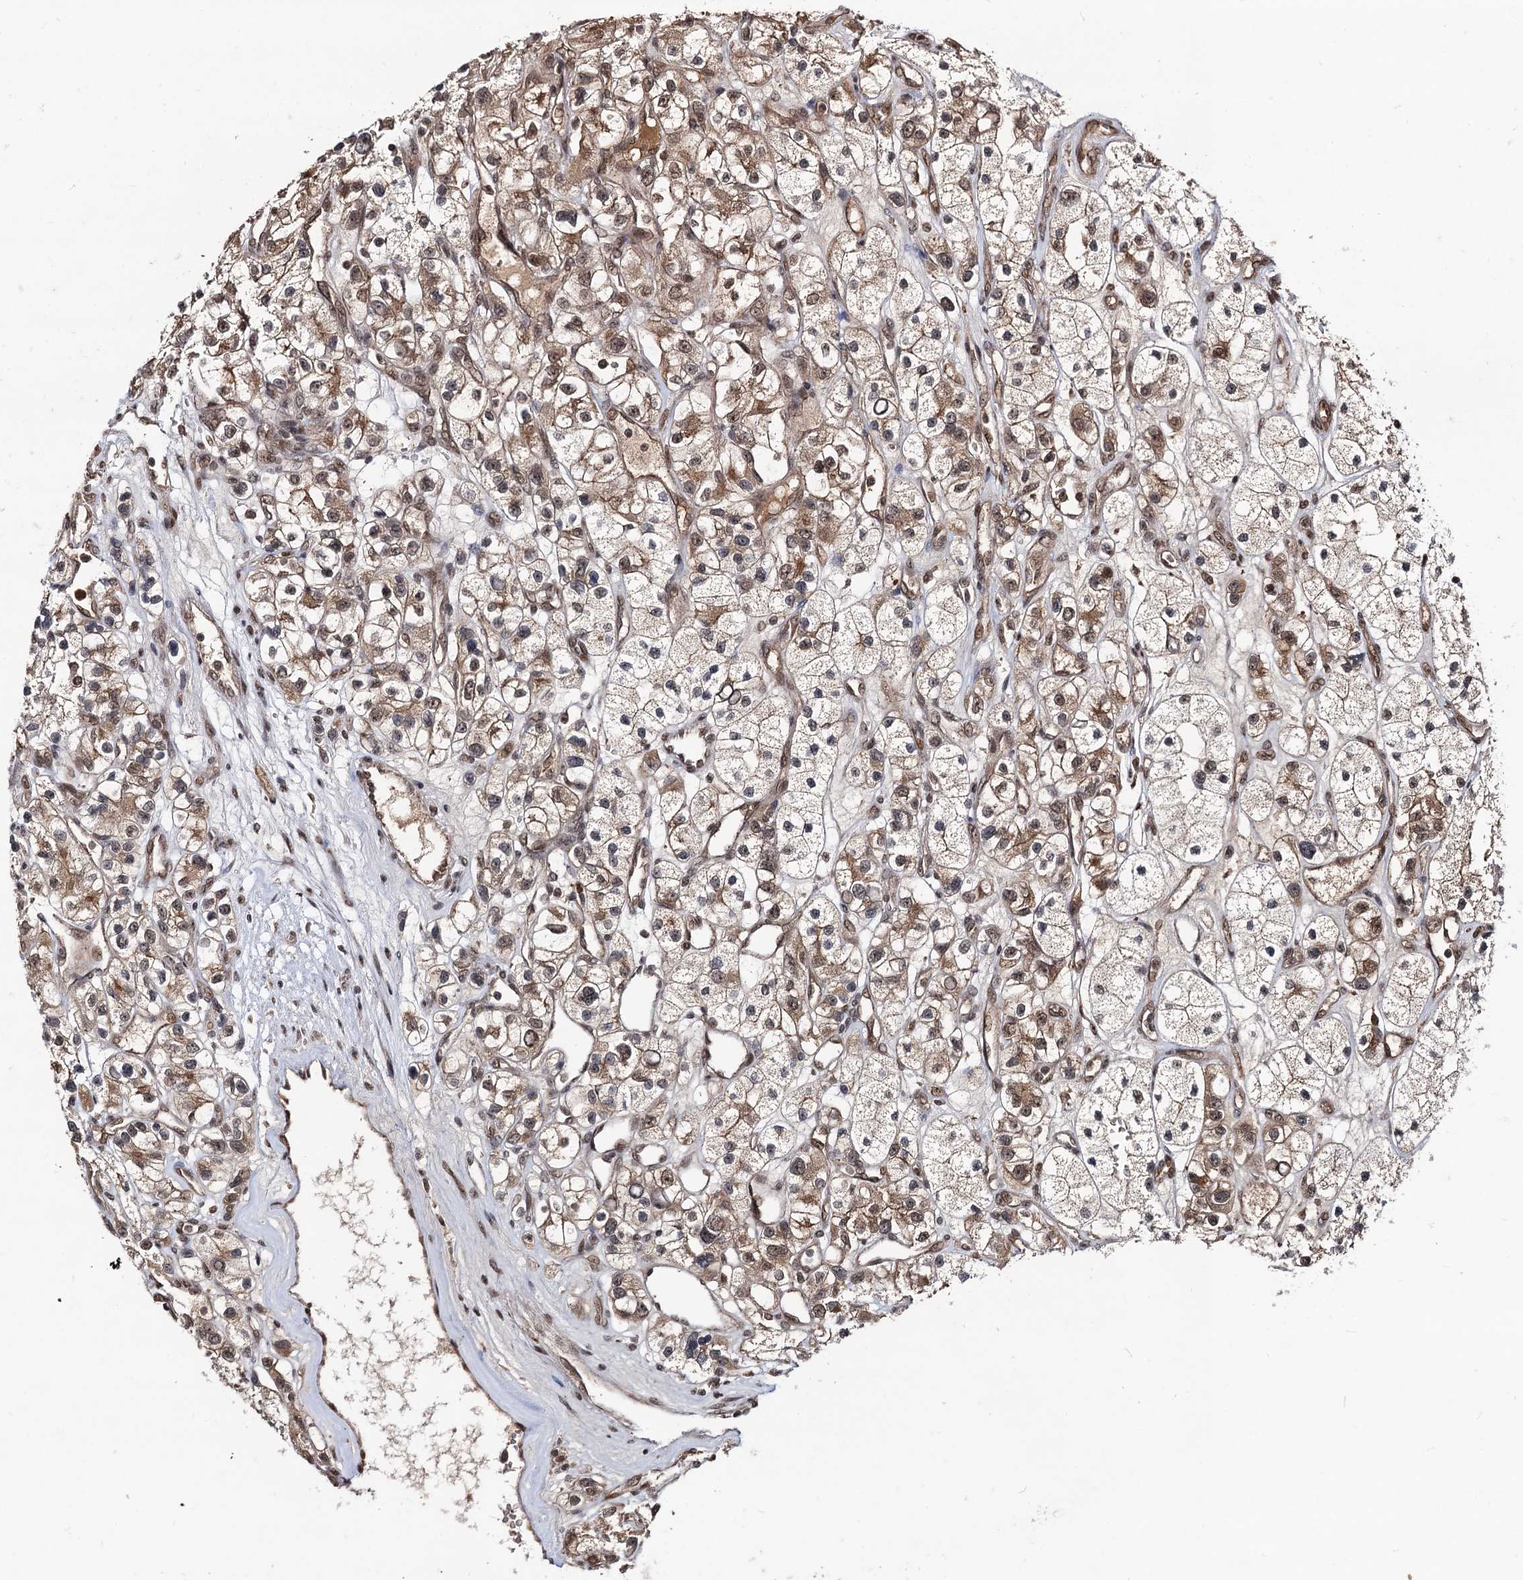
{"staining": {"intensity": "moderate", "quantity": ">75%", "location": "cytoplasmic/membranous,nuclear"}, "tissue": "renal cancer", "cell_type": "Tumor cells", "image_type": "cancer", "snomed": [{"axis": "morphology", "description": "Adenocarcinoma, NOS"}, {"axis": "topography", "description": "Kidney"}], "caption": "Immunohistochemistry (DAB (3,3'-diaminobenzidine)) staining of adenocarcinoma (renal) reveals moderate cytoplasmic/membranous and nuclear protein expression in about >75% of tumor cells. Using DAB (3,3'-diaminobenzidine) (brown) and hematoxylin (blue) stains, captured at high magnification using brightfield microscopy.", "gene": "SFSWAP", "patient": {"sex": "female", "age": 57}}